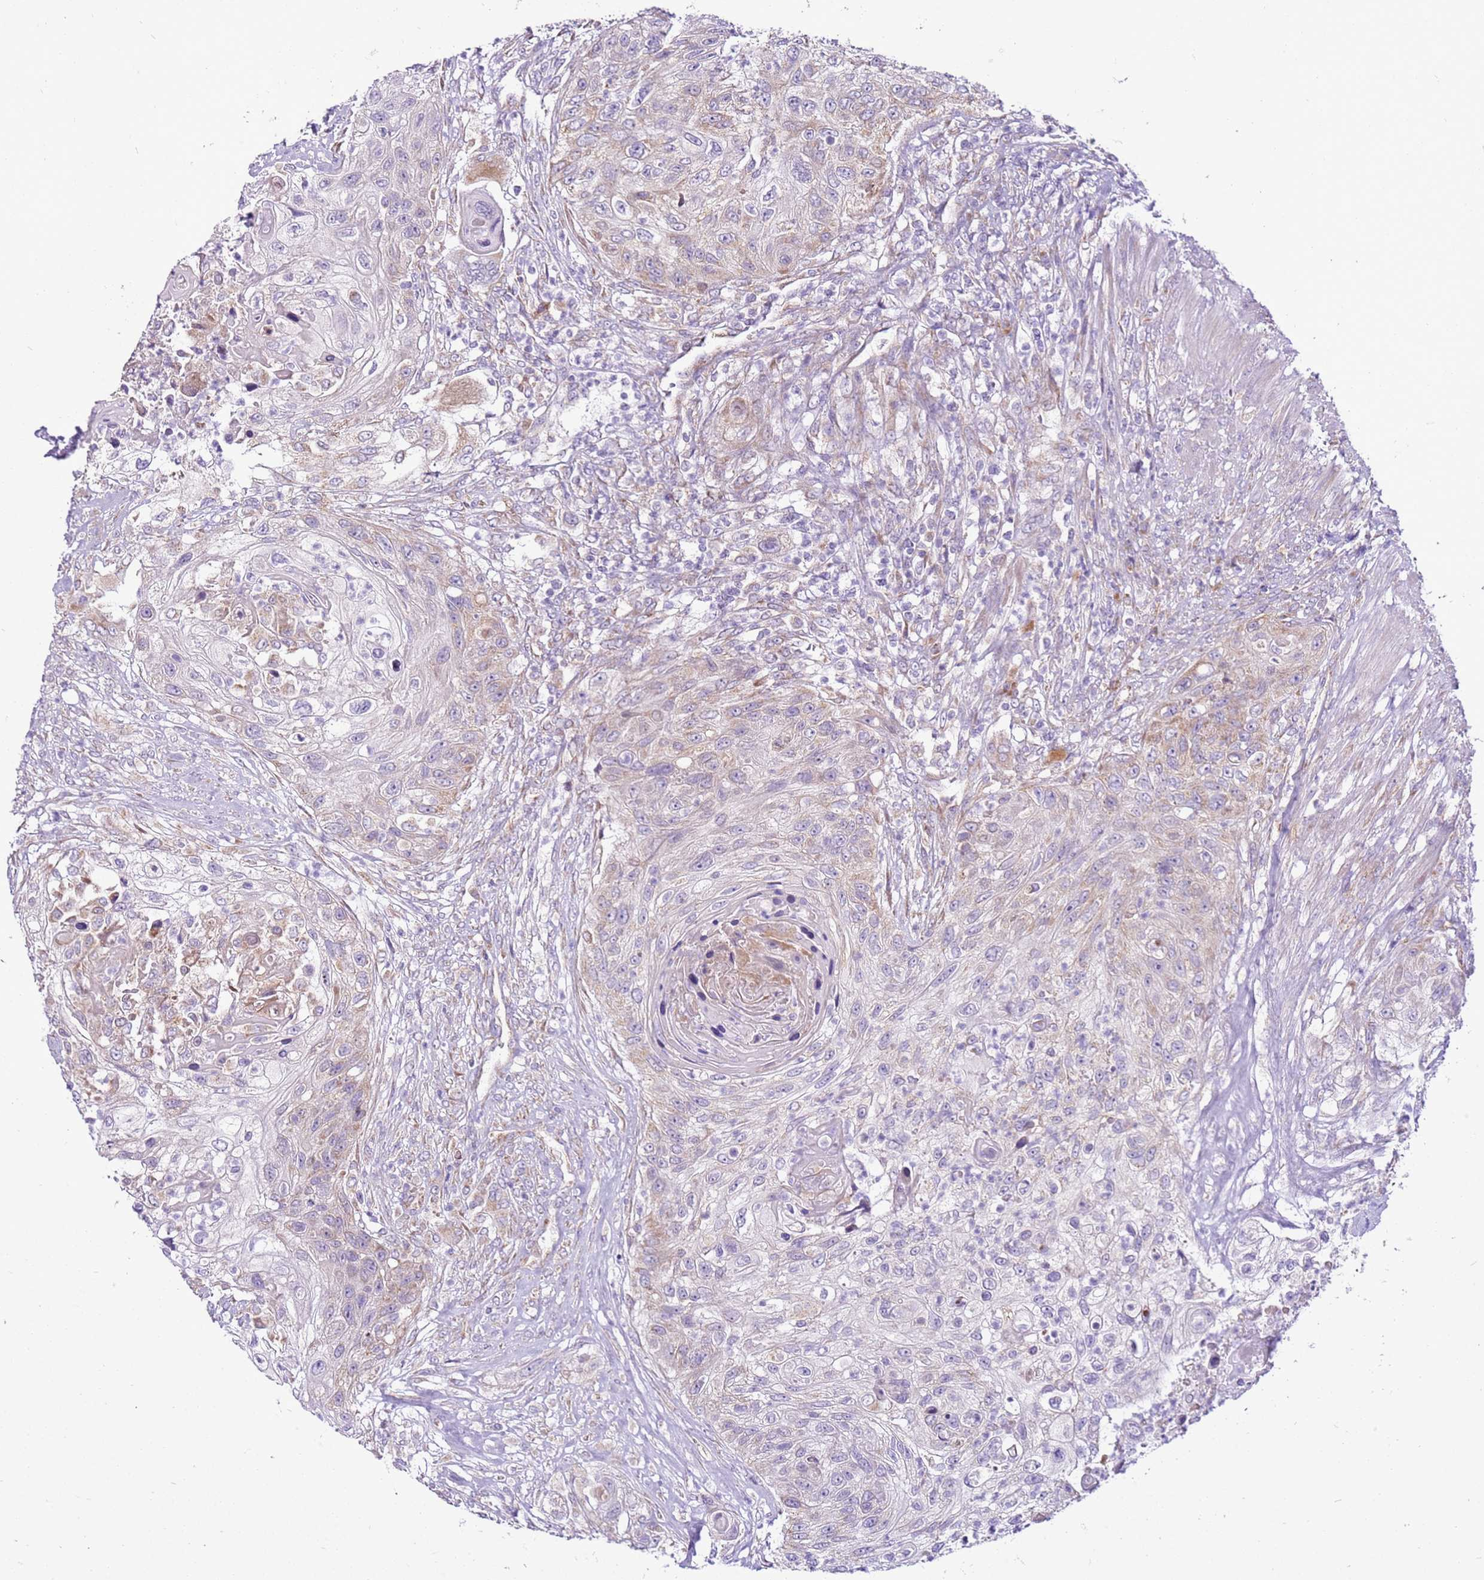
{"staining": {"intensity": "weak", "quantity": "25%-75%", "location": "cytoplasmic/membranous"}, "tissue": "urothelial cancer", "cell_type": "Tumor cells", "image_type": "cancer", "snomed": [{"axis": "morphology", "description": "Urothelial carcinoma, High grade"}, {"axis": "topography", "description": "Urinary bladder"}], "caption": "Immunohistochemistry (IHC) histopathology image of human urothelial cancer stained for a protein (brown), which reveals low levels of weak cytoplasmic/membranous expression in about 25%-75% of tumor cells.", "gene": "MRPL36", "patient": {"sex": "female", "age": 60}}